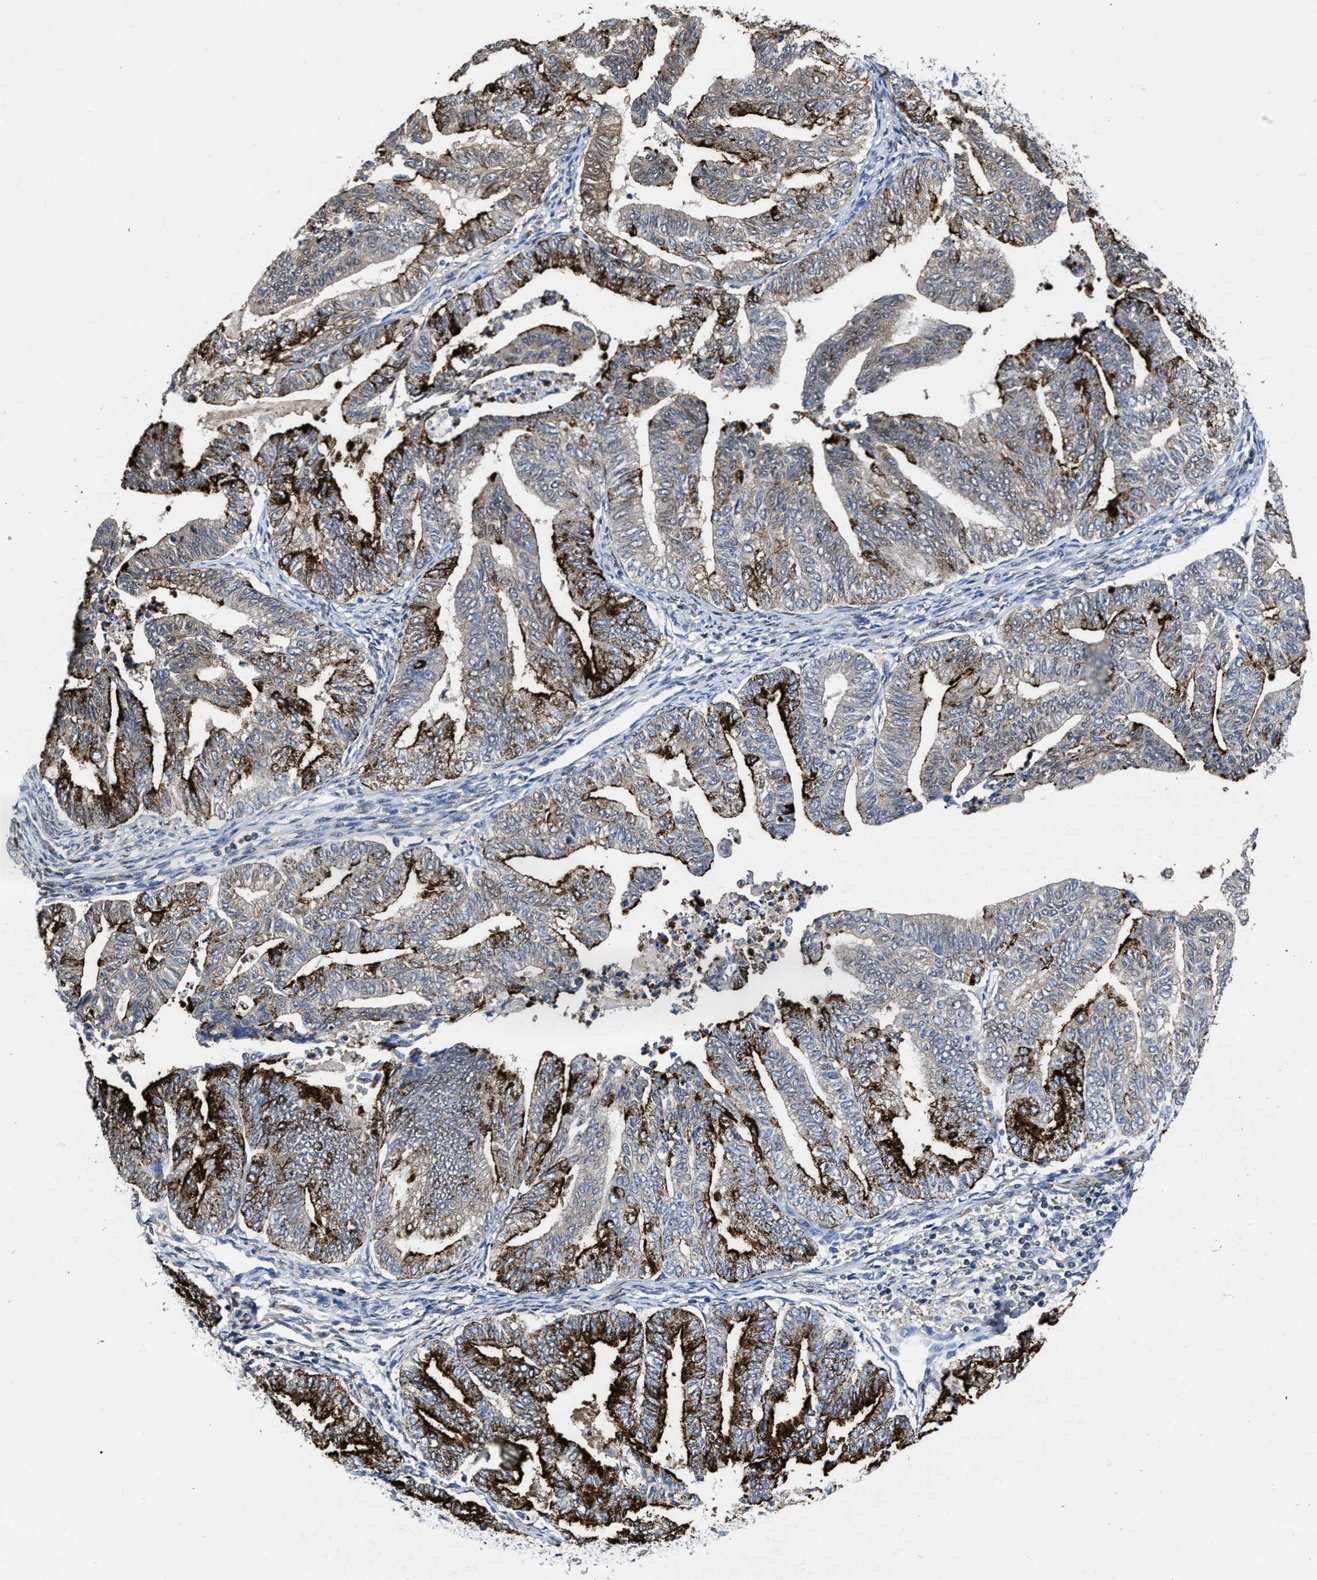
{"staining": {"intensity": "strong", "quantity": "25%-75%", "location": "cytoplasmic/membranous"}, "tissue": "endometrial cancer", "cell_type": "Tumor cells", "image_type": "cancer", "snomed": [{"axis": "morphology", "description": "Adenocarcinoma, NOS"}, {"axis": "topography", "description": "Endometrium"}], "caption": "Adenocarcinoma (endometrial) was stained to show a protein in brown. There is high levels of strong cytoplasmic/membranous expression in approximately 25%-75% of tumor cells.", "gene": "KIF12", "patient": {"sex": "female", "age": 79}}